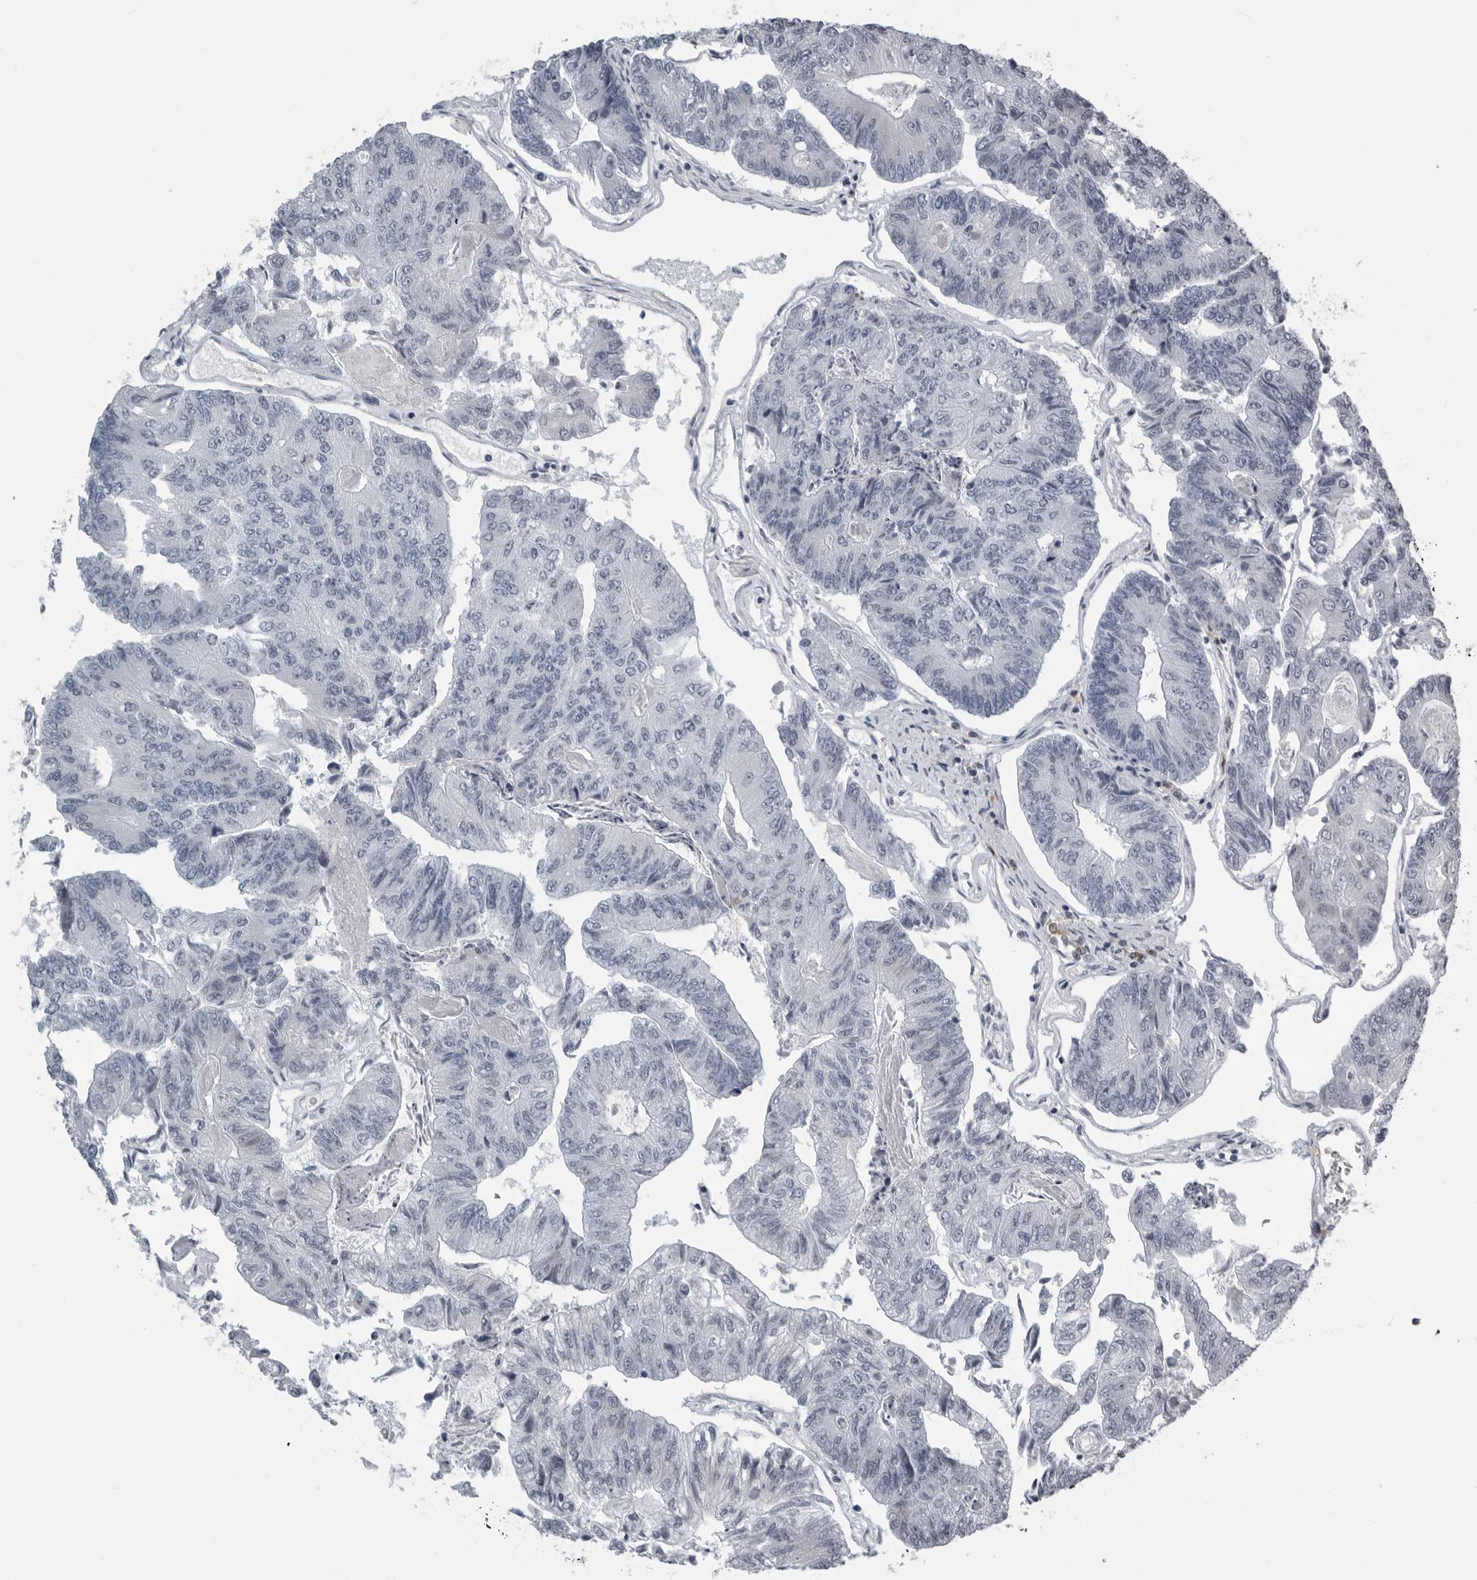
{"staining": {"intensity": "negative", "quantity": "none", "location": "none"}, "tissue": "colorectal cancer", "cell_type": "Tumor cells", "image_type": "cancer", "snomed": [{"axis": "morphology", "description": "Adenocarcinoma, NOS"}, {"axis": "topography", "description": "Colon"}], "caption": "Tumor cells are negative for brown protein staining in colorectal cancer (adenocarcinoma).", "gene": "RTCA", "patient": {"sex": "female", "age": 67}}